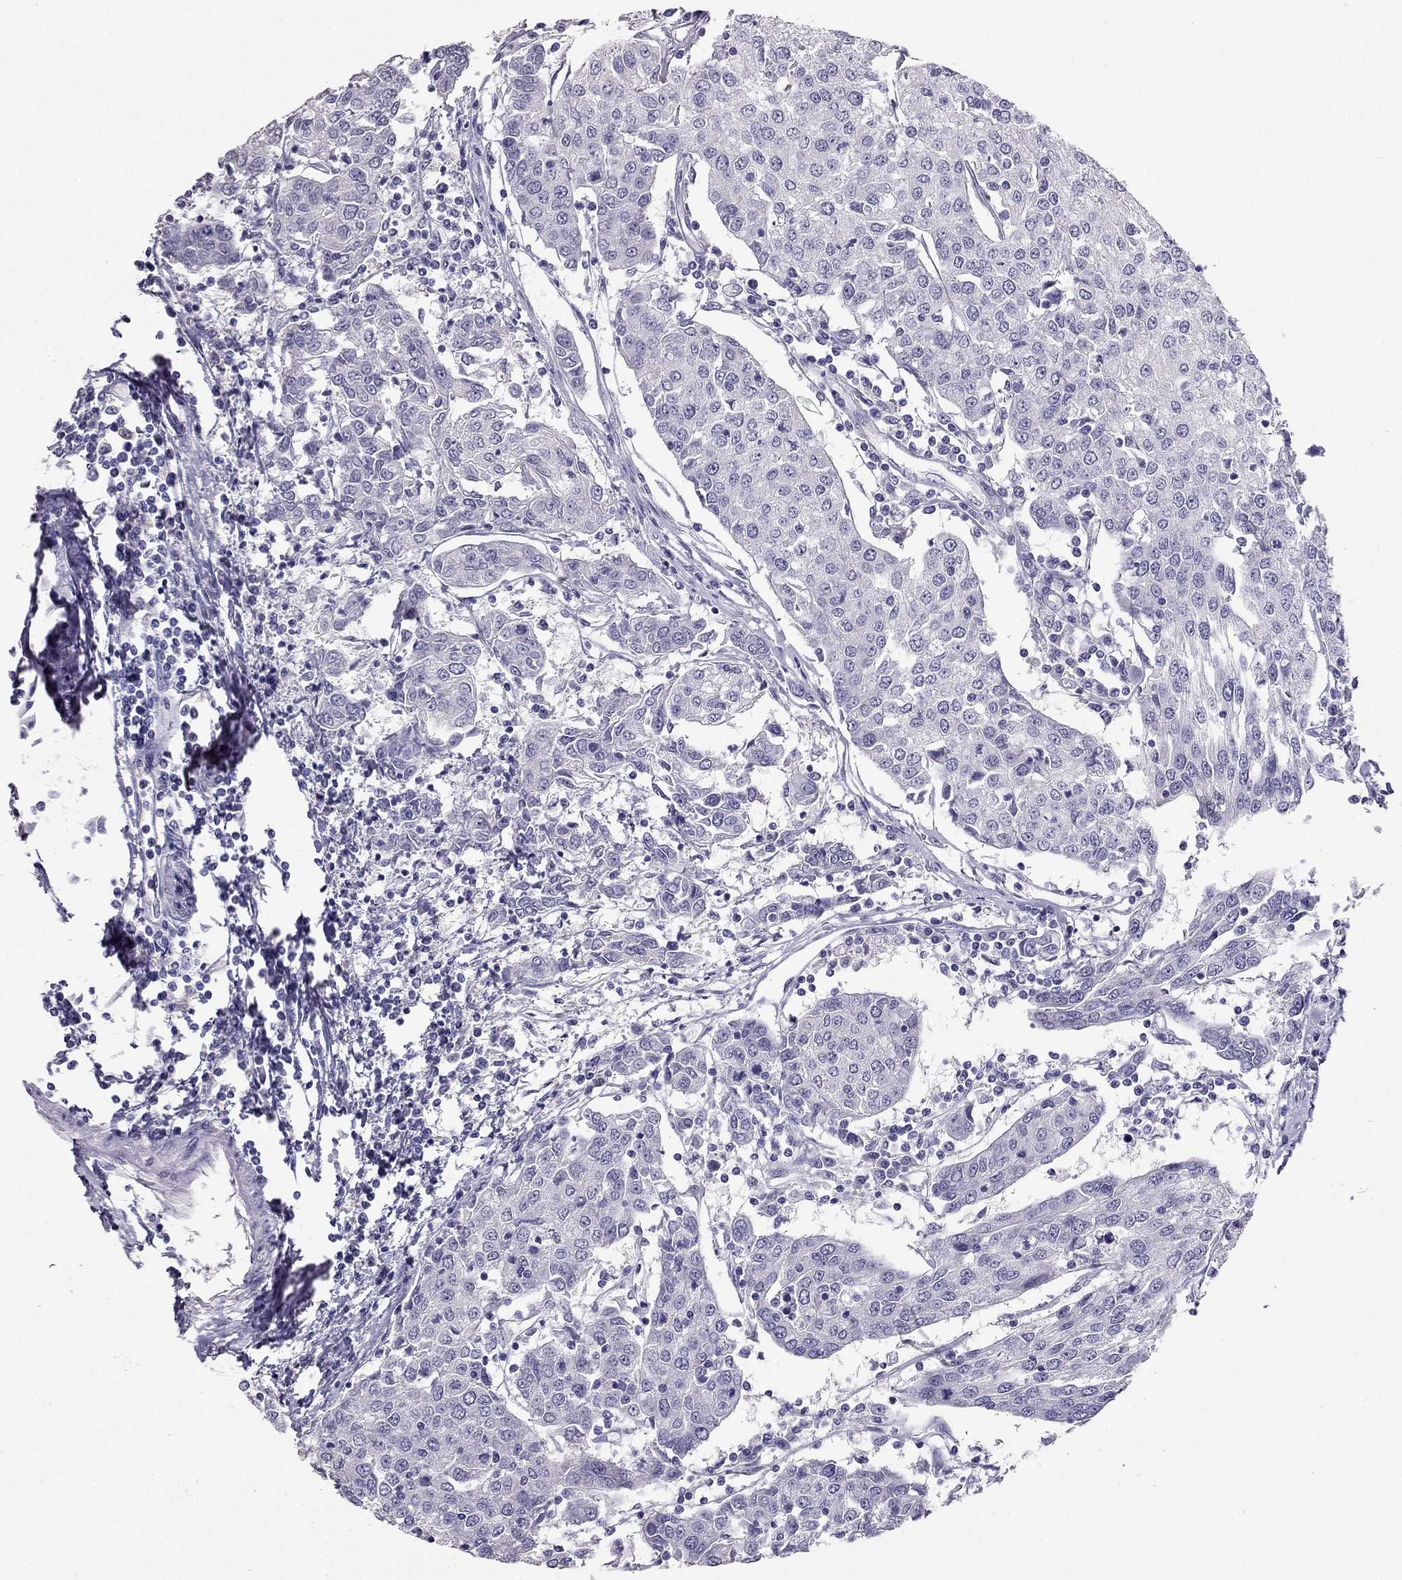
{"staining": {"intensity": "negative", "quantity": "none", "location": "none"}, "tissue": "urothelial cancer", "cell_type": "Tumor cells", "image_type": "cancer", "snomed": [{"axis": "morphology", "description": "Urothelial carcinoma, High grade"}, {"axis": "topography", "description": "Urinary bladder"}], "caption": "DAB immunohistochemical staining of human urothelial cancer exhibits no significant positivity in tumor cells.", "gene": "RHO", "patient": {"sex": "female", "age": 85}}